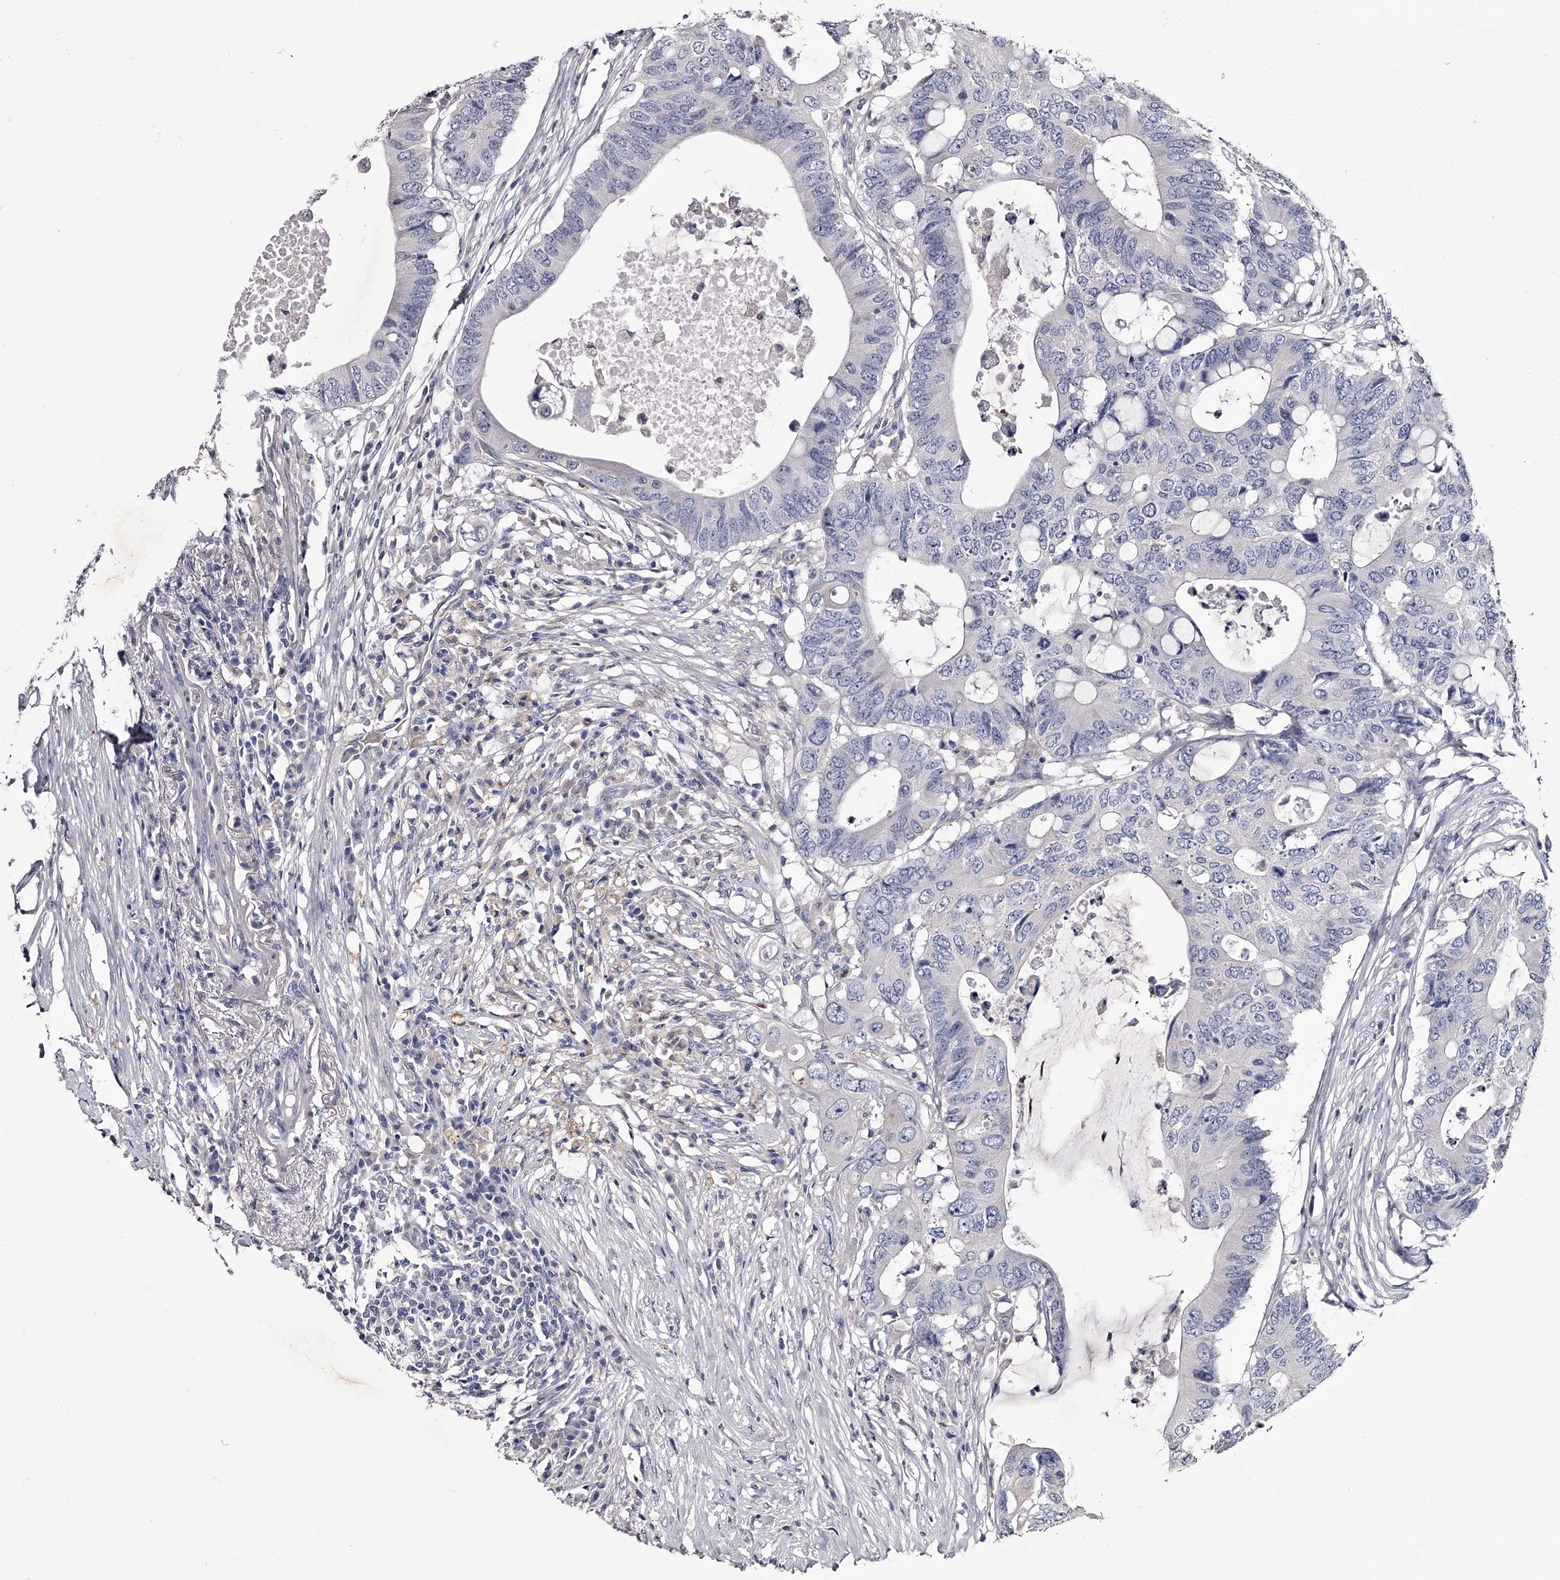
{"staining": {"intensity": "negative", "quantity": "none", "location": "none"}, "tissue": "colorectal cancer", "cell_type": "Tumor cells", "image_type": "cancer", "snomed": [{"axis": "morphology", "description": "Adenocarcinoma, NOS"}, {"axis": "topography", "description": "Colon"}], "caption": "This is an immunohistochemistry (IHC) photomicrograph of human colorectal cancer. There is no positivity in tumor cells.", "gene": "GAPVD1", "patient": {"sex": "male", "age": 71}}